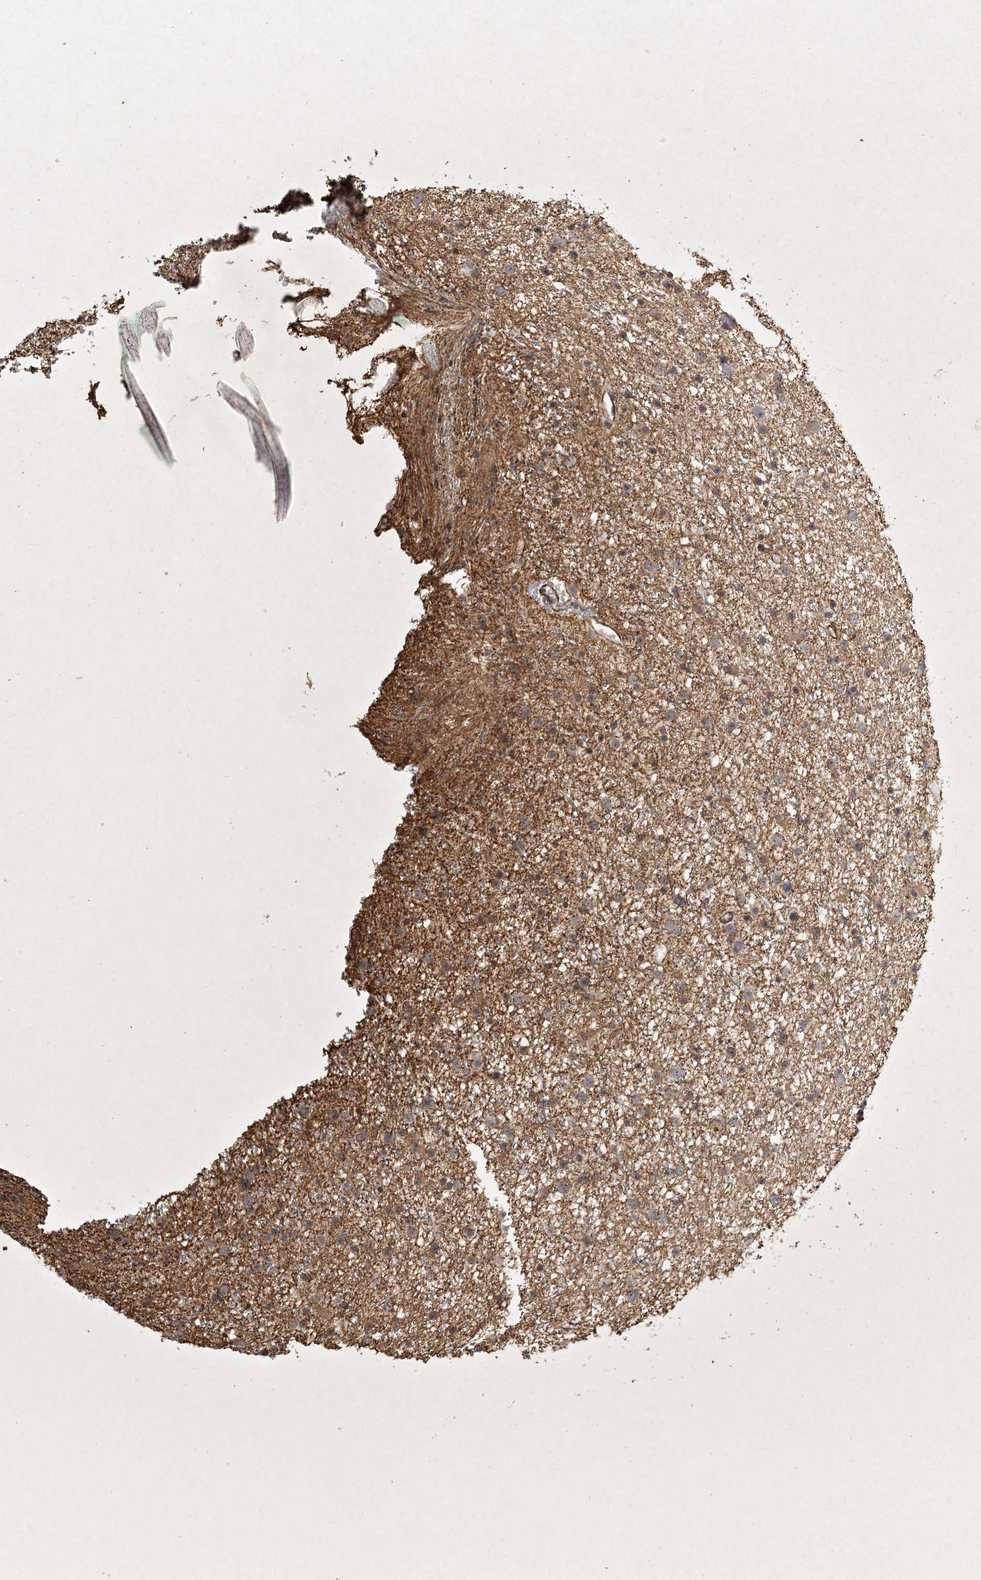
{"staining": {"intensity": "weak", "quantity": "25%-75%", "location": "cytoplasmic/membranous"}, "tissue": "glioma", "cell_type": "Tumor cells", "image_type": "cancer", "snomed": [{"axis": "morphology", "description": "Glioma, malignant, Low grade"}, {"axis": "topography", "description": "Cerebral cortex"}], "caption": "Human malignant low-grade glioma stained with a brown dye displays weak cytoplasmic/membranous positive positivity in approximately 25%-75% of tumor cells.", "gene": "MEPE", "patient": {"sex": "female", "age": 39}}